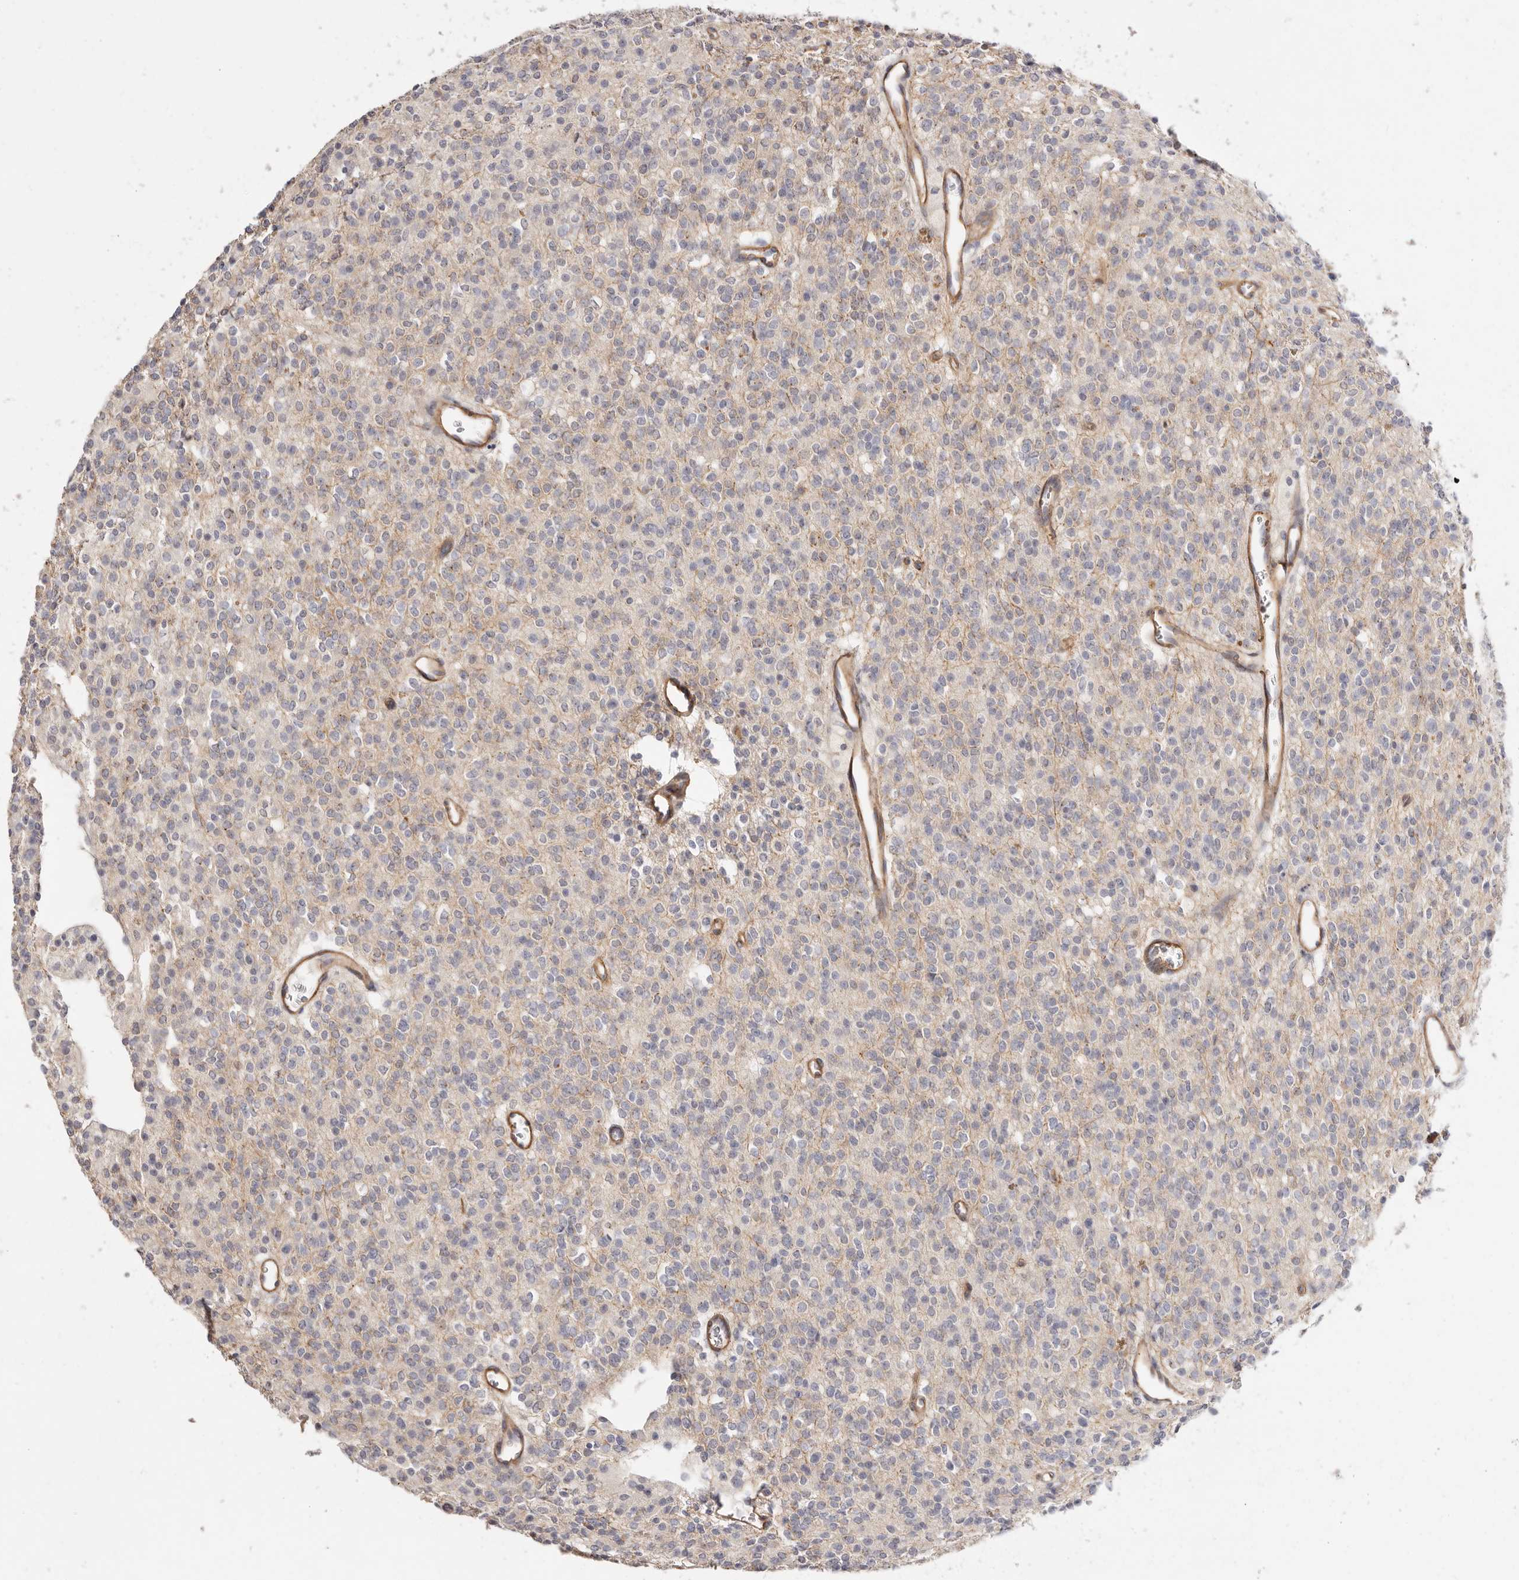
{"staining": {"intensity": "negative", "quantity": "none", "location": "none"}, "tissue": "glioma", "cell_type": "Tumor cells", "image_type": "cancer", "snomed": [{"axis": "morphology", "description": "Glioma, malignant, High grade"}, {"axis": "topography", "description": "Brain"}], "caption": "Immunohistochemistry image of glioma stained for a protein (brown), which shows no expression in tumor cells.", "gene": "SLC35B2", "patient": {"sex": "male", "age": 34}}